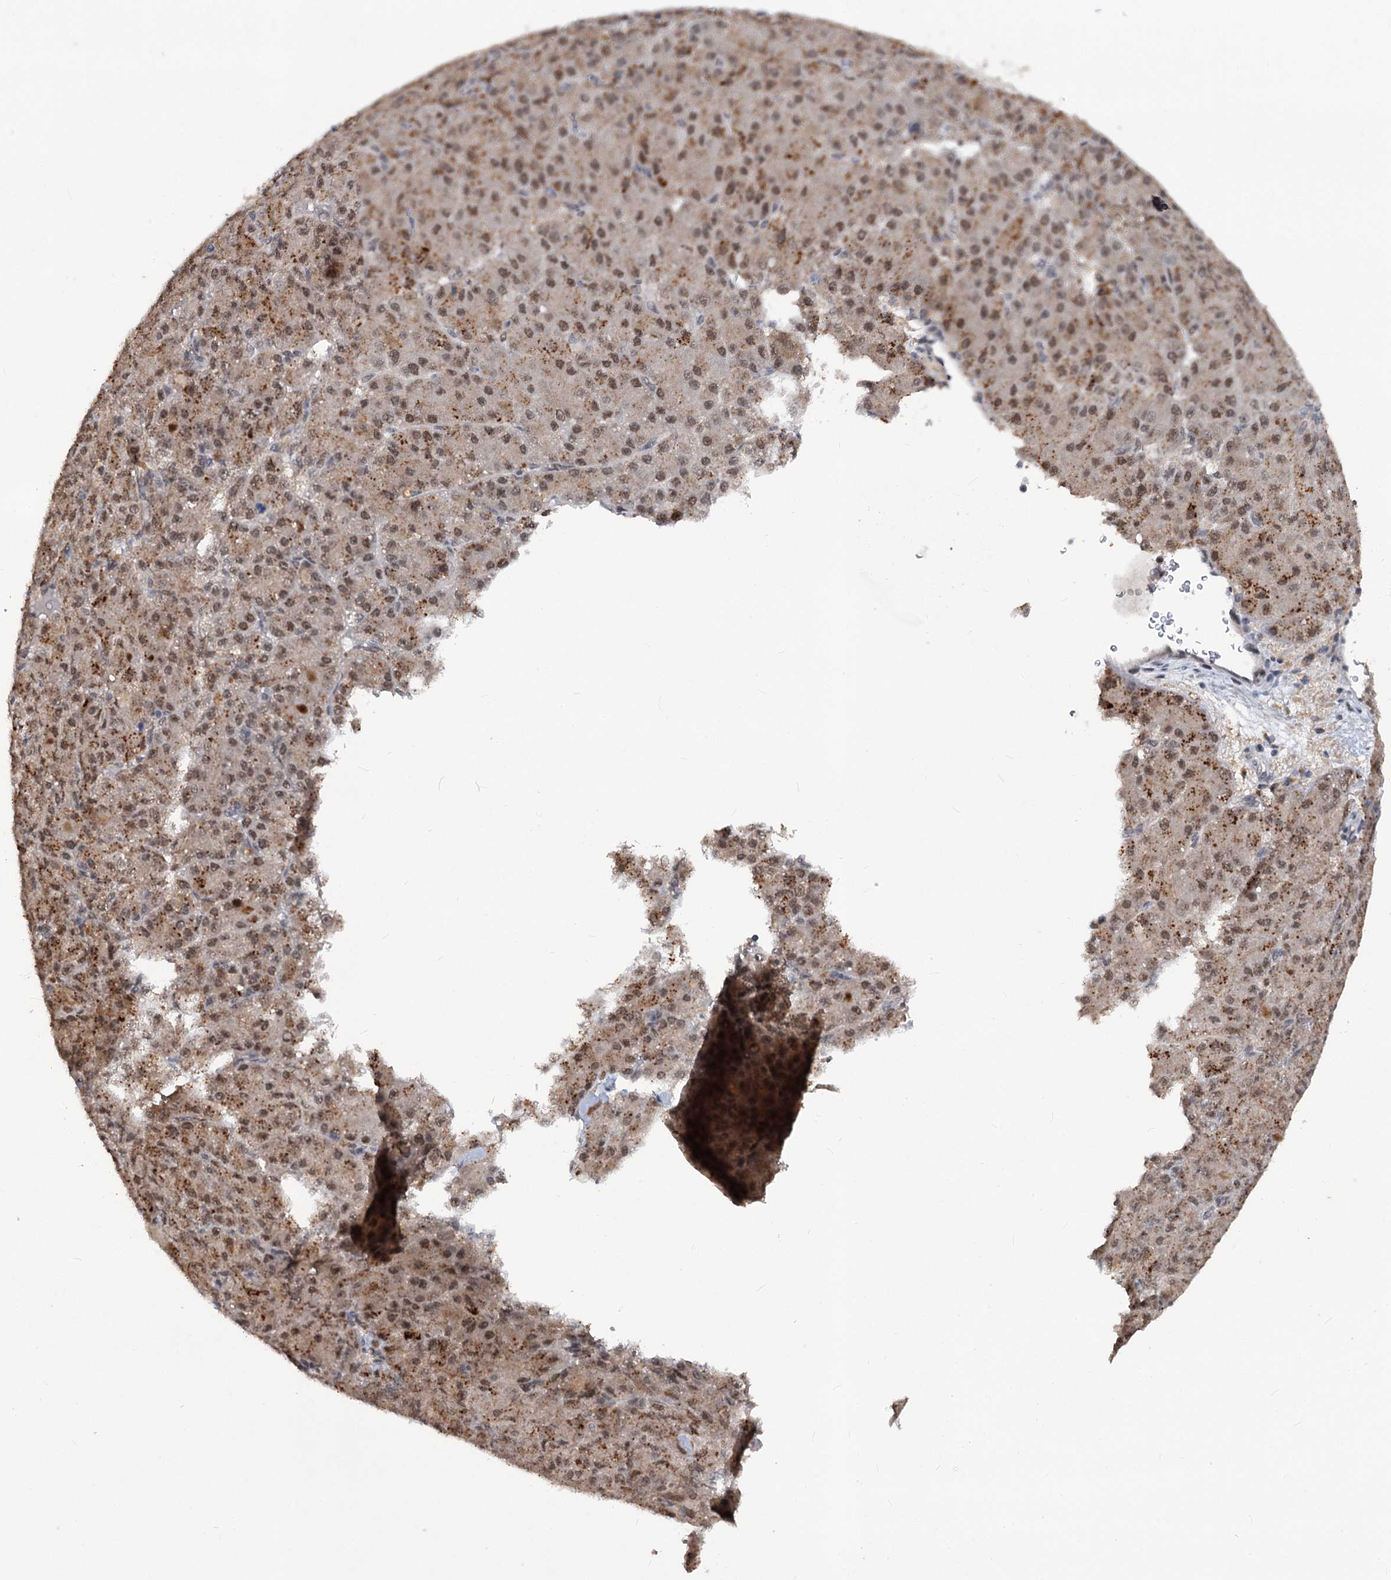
{"staining": {"intensity": "moderate", "quantity": ">75%", "location": "nuclear"}, "tissue": "liver cancer", "cell_type": "Tumor cells", "image_type": "cancer", "snomed": [{"axis": "morphology", "description": "Carcinoma, Hepatocellular, NOS"}, {"axis": "topography", "description": "Liver"}], "caption": "This photomicrograph reveals immunohistochemistry (IHC) staining of liver cancer (hepatocellular carcinoma), with medium moderate nuclear positivity in approximately >75% of tumor cells.", "gene": "PHF8", "patient": {"sex": "male", "age": 67}}